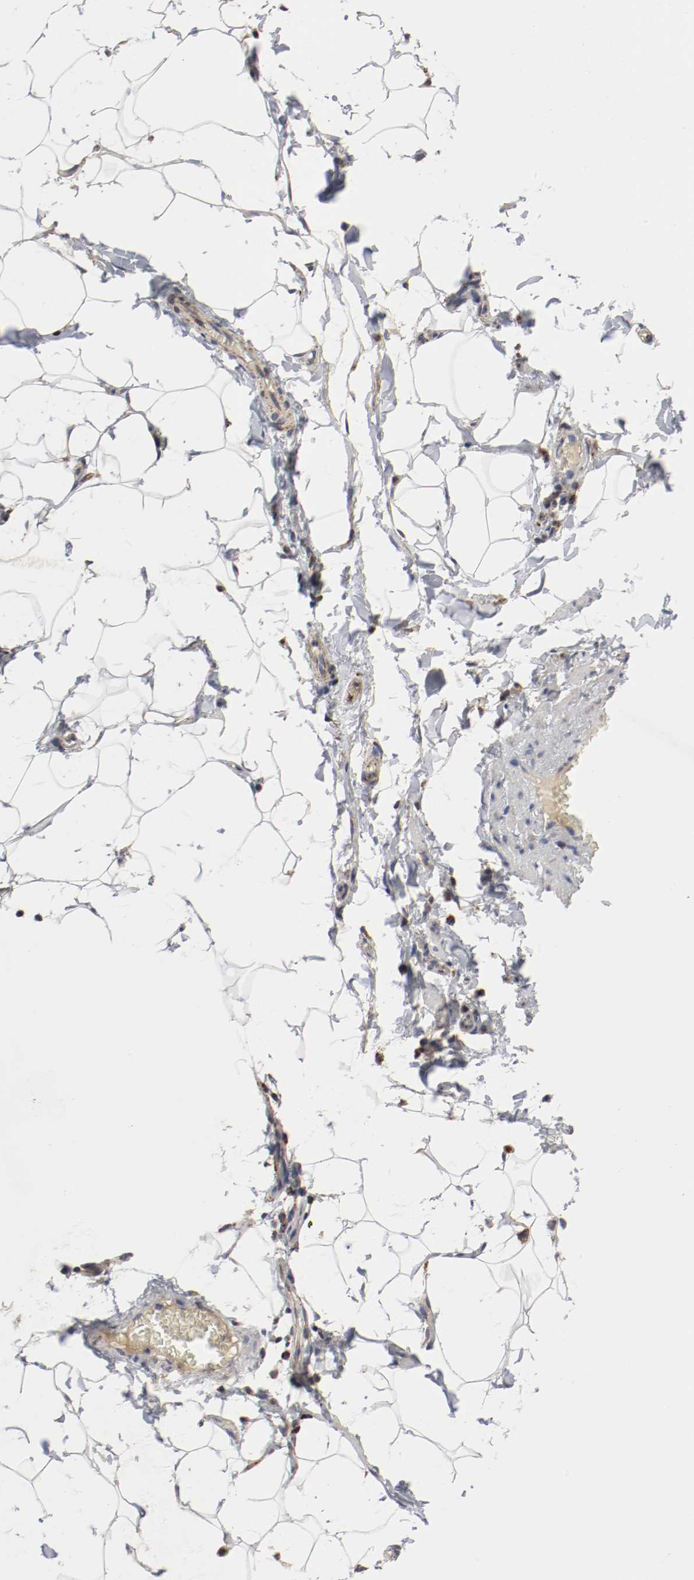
{"staining": {"intensity": "weak", "quantity": "25%-75%", "location": "cytoplasmic/membranous"}, "tissue": "adipose tissue", "cell_type": "Adipocytes", "image_type": "normal", "snomed": [{"axis": "morphology", "description": "Normal tissue, NOS"}, {"axis": "topography", "description": "Vascular tissue"}], "caption": "The immunohistochemical stain labels weak cytoplasmic/membranous positivity in adipocytes of unremarkable adipose tissue.", "gene": "AFG3L2", "patient": {"sex": "male", "age": 41}}